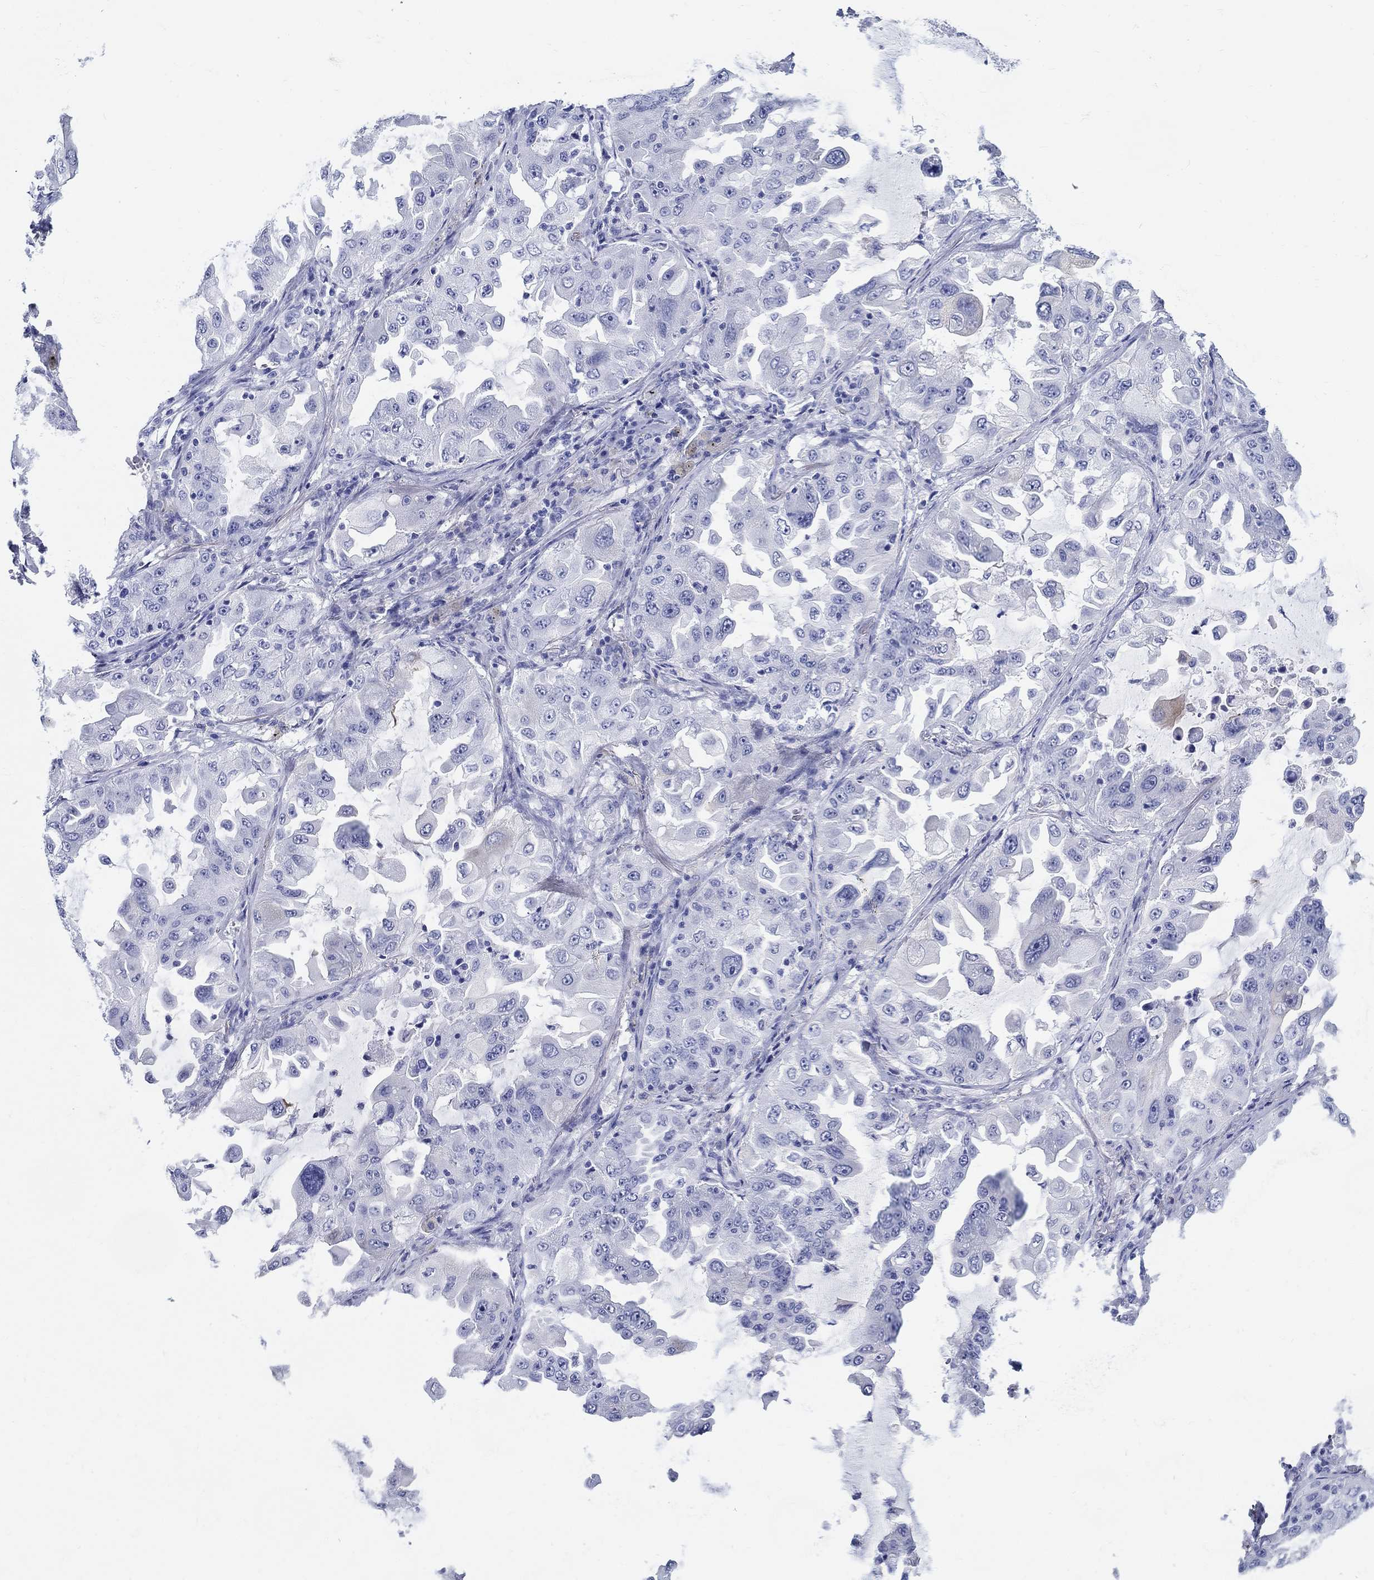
{"staining": {"intensity": "negative", "quantity": "none", "location": "none"}, "tissue": "lung cancer", "cell_type": "Tumor cells", "image_type": "cancer", "snomed": [{"axis": "morphology", "description": "Adenocarcinoma, NOS"}, {"axis": "topography", "description": "Lung"}], "caption": "This is a micrograph of IHC staining of lung cancer (adenocarcinoma), which shows no positivity in tumor cells.", "gene": "CRYGS", "patient": {"sex": "female", "age": 61}}